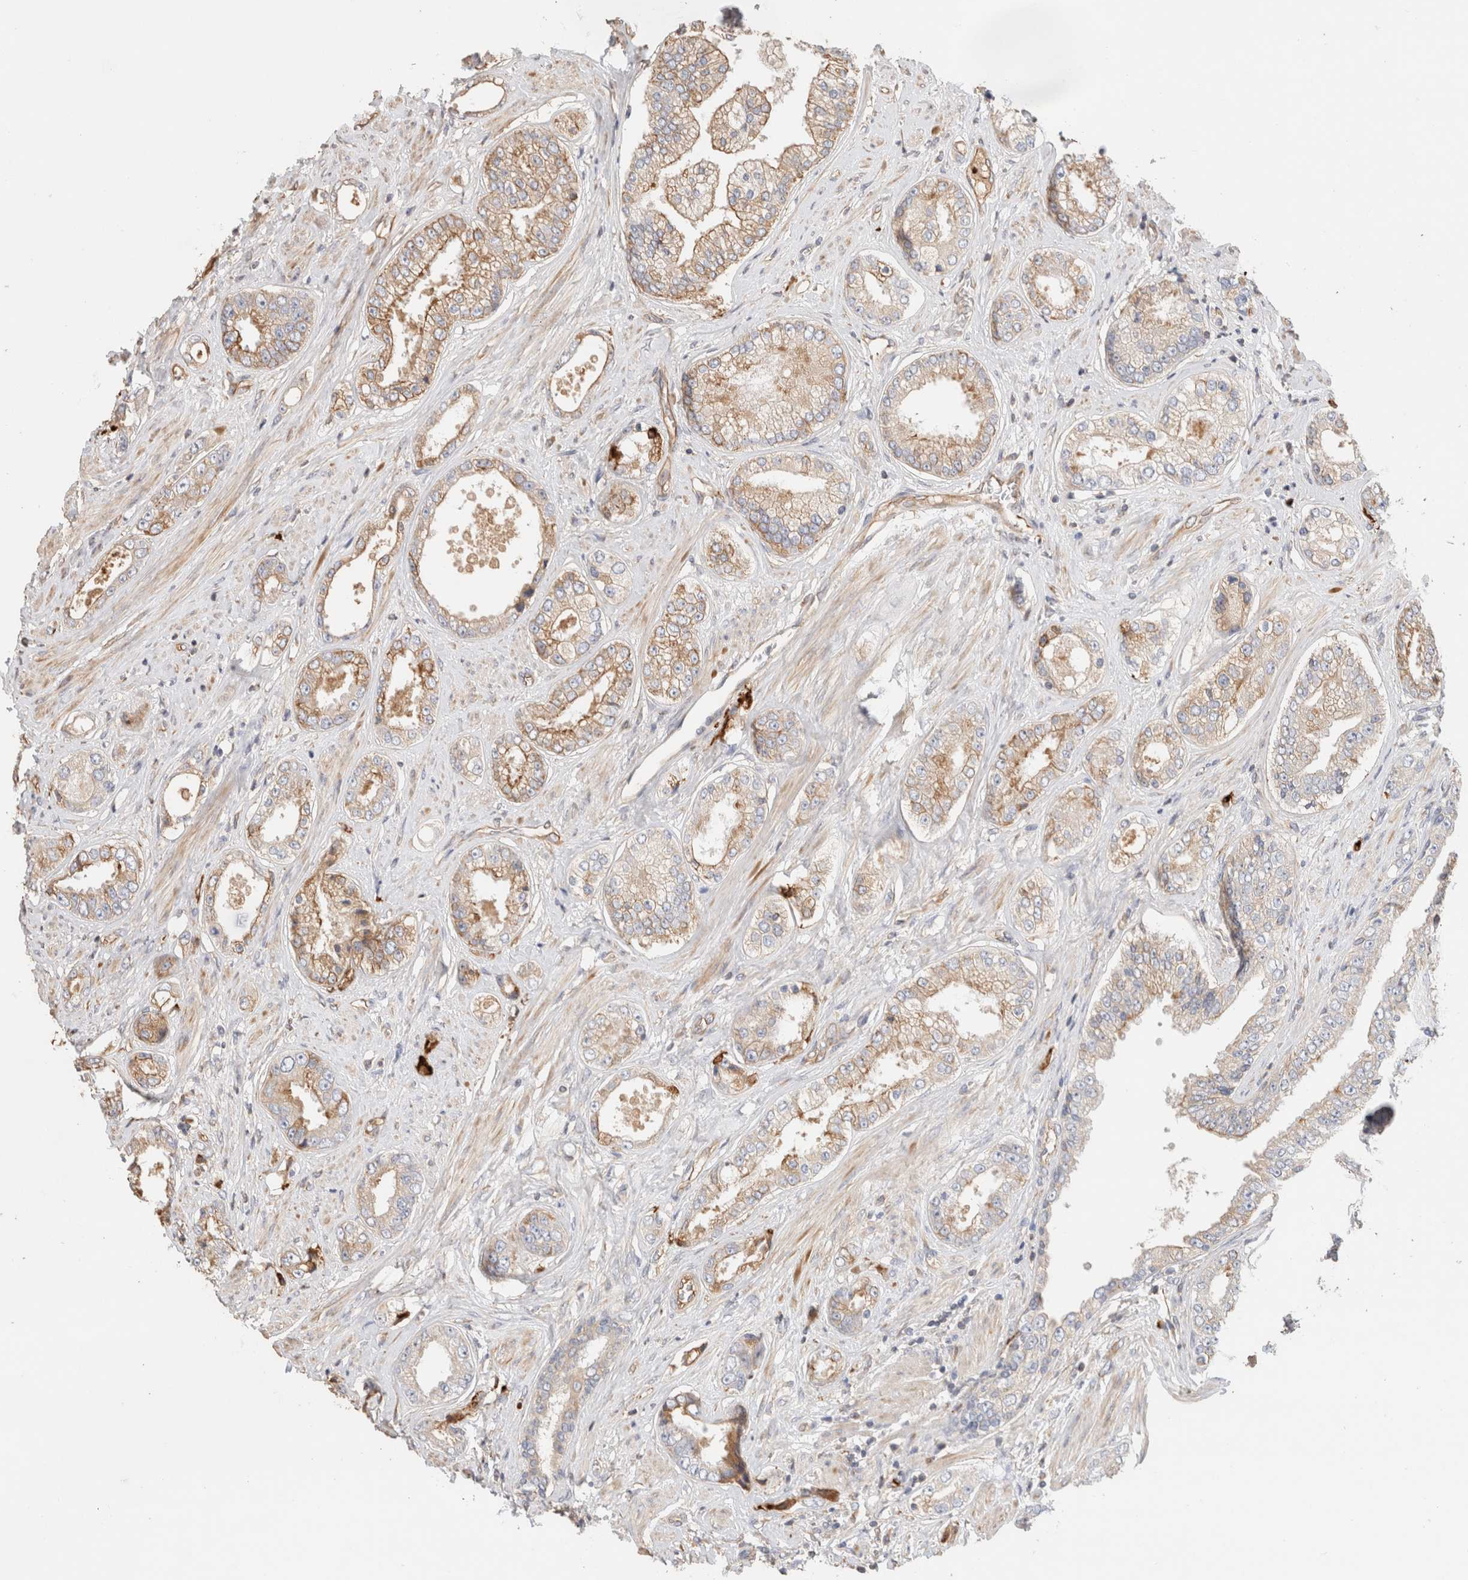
{"staining": {"intensity": "weak", "quantity": ">75%", "location": "cytoplasmic/membranous"}, "tissue": "prostate cancer", "cell_type": "Tumor cells", "image_type": "cancer", "snomed": [{"axis": "morphology", "description": "Adenocarcinoma, High grade"}, {"axis": "topography", "description": "Prostate"}], "caption": "Immunohistochemistry (IHC) (DAB) staining of prostate cancer reveals weak cytoplasmic/membranous protein expression in approximately >75% of tumor cells.", "gene": "PROS1", "patient": {"sex": "male", "age": 61}}